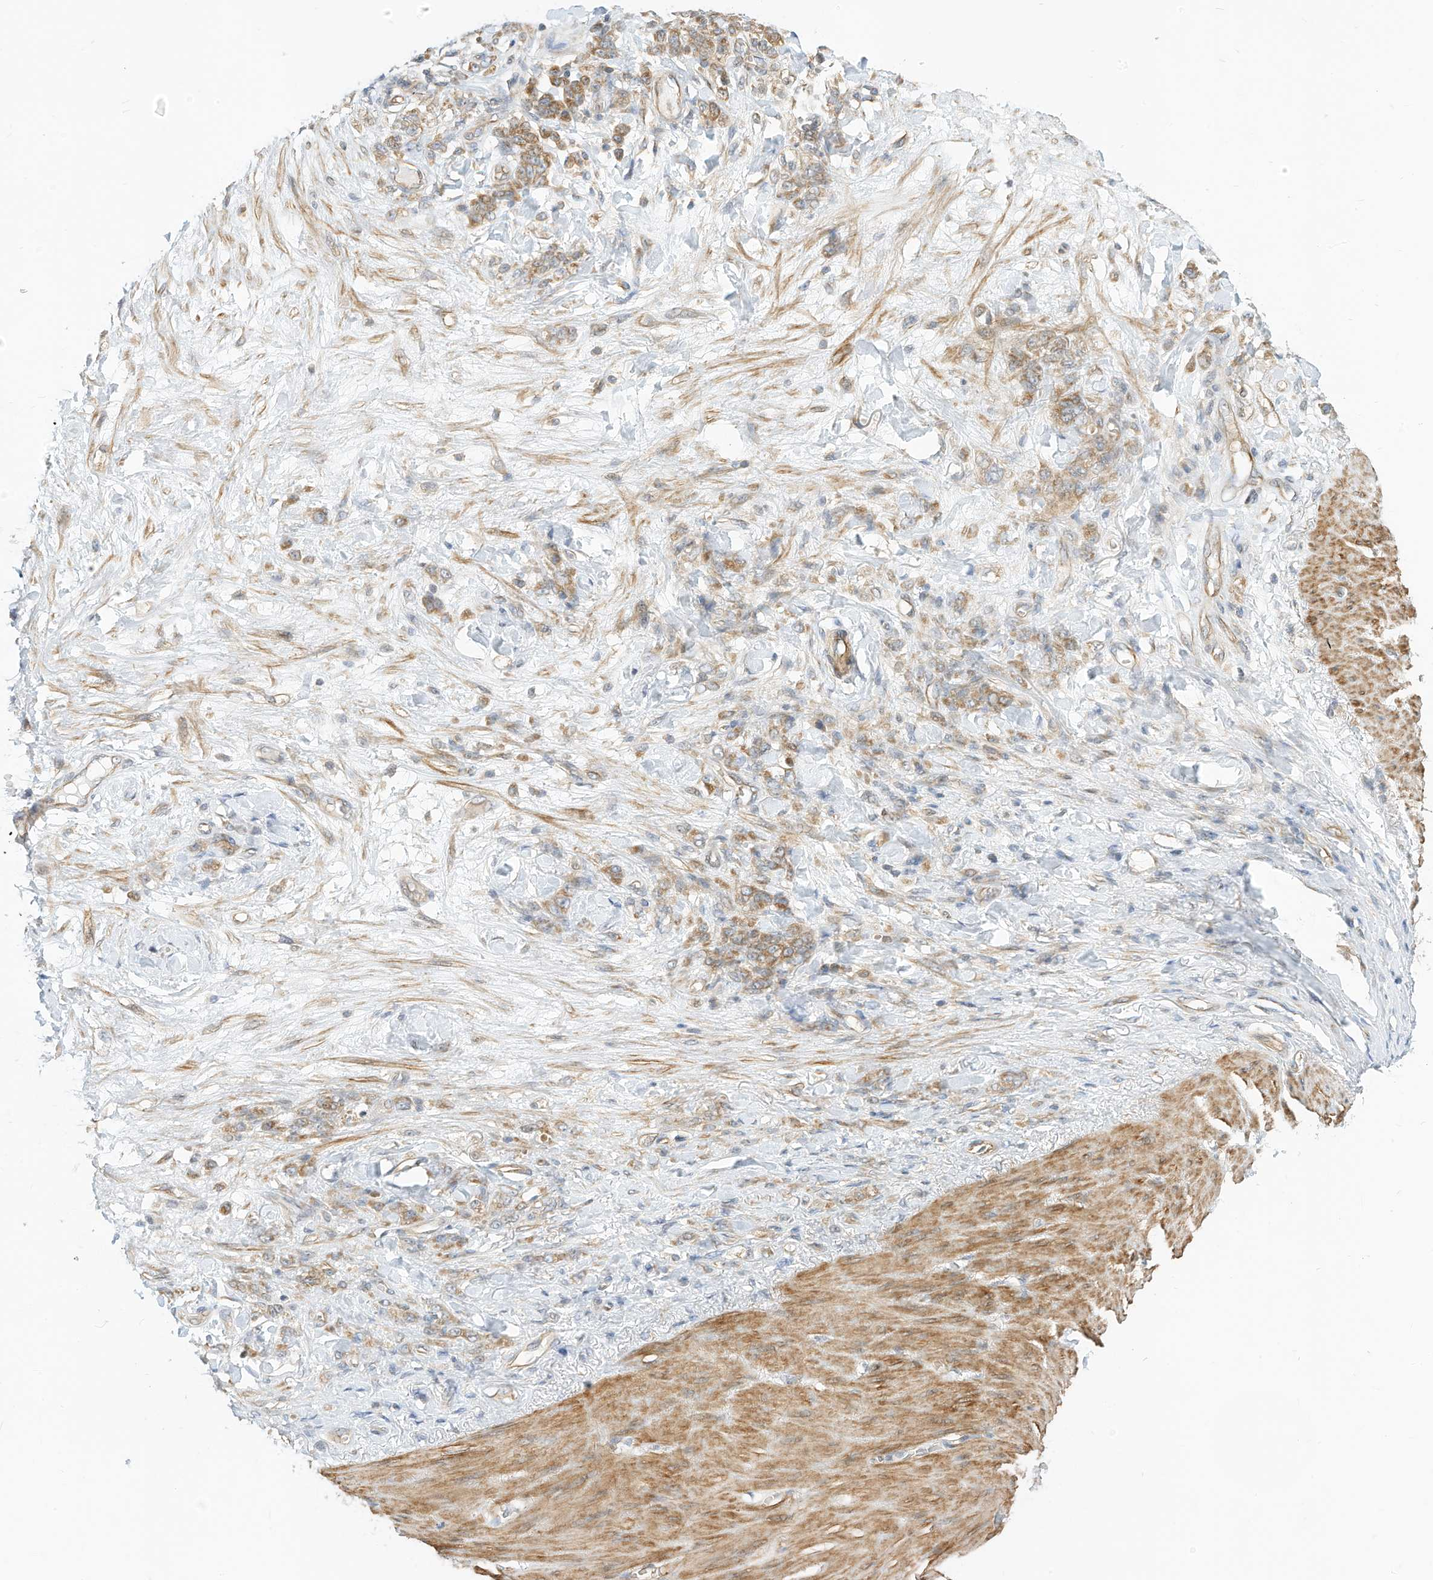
{"staining": {"intensity": "moderate", "quantity": ">75%", "location": "cytoplasmic/membranous"}, "tissue": "stomach cancer", "cell_type": "Tumor cells", "image_type": "cancer", "snomed": [{"axis": "morphology", "description": "Normal tissue, NOS"}, {"axis": "morphology", "description": "Adenocarcinoma, NOS"}, {"axis": "topography", "description": "Stomach"}], "caption": "Tumor cells exhibit moderate cytoplasmic/membranous positivity in about >75% of cells in stomach cancer (adenocarcinoma).", "gene": "OFD1", "patient": {"sex": "male", "age": 82}}